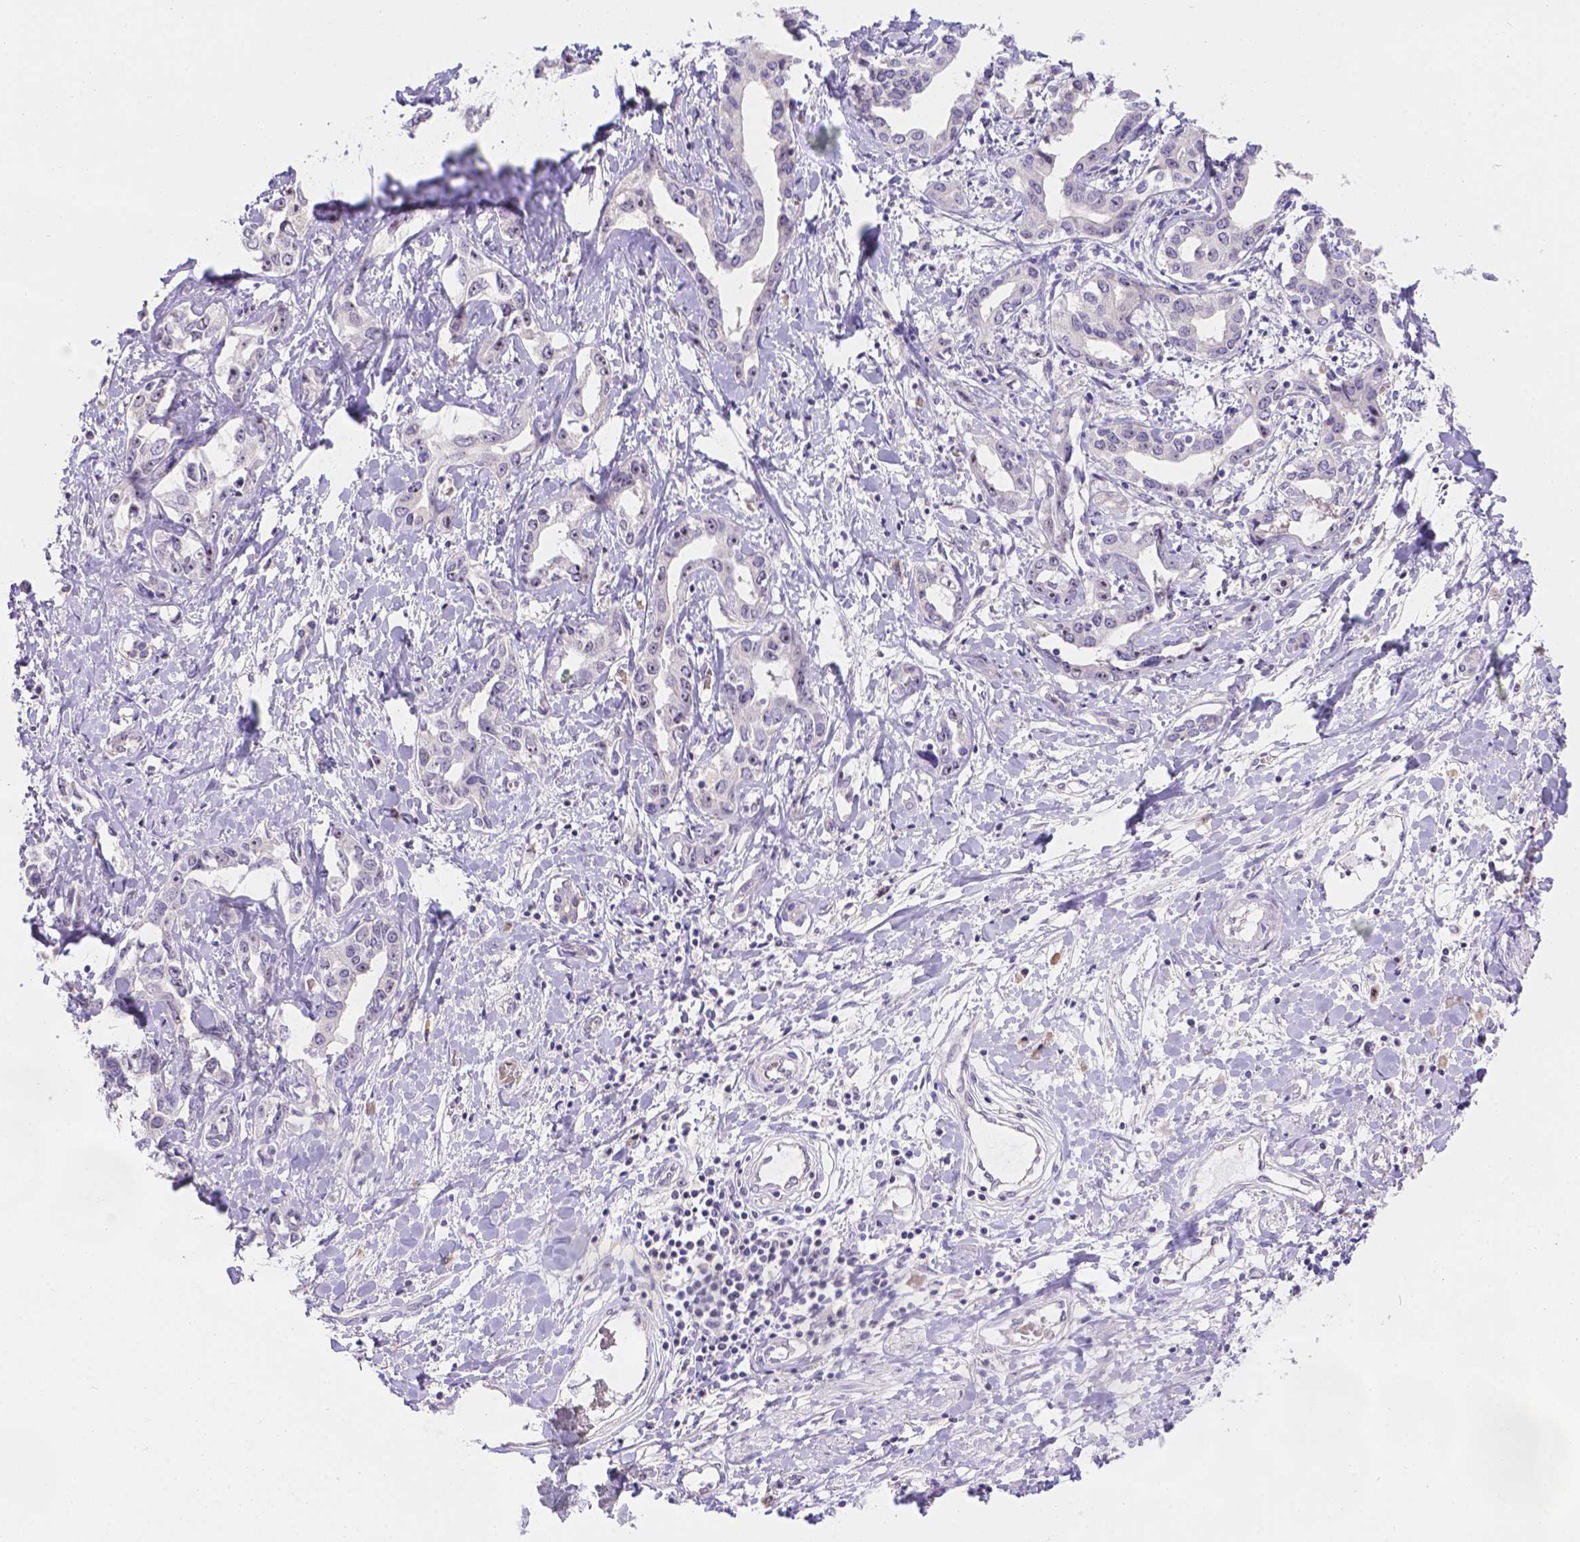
{"staining": {"intensity": "negative", "quantity": "none", "location": "none"}, "tissue": "liver cancer", "cell_type": "Tumor cells", "image_type": "cancer", "snomed": [{"axis": "morphology", "description": "Cholangiocarcinoma"}, {"axis": "topography", "description": "Liver"}], "caption": "Protein analysis of liver cancer exhibits no significant expression in tumor cells.", "gene": "CD96", "patient": {"sex": "male", "age": 59}}